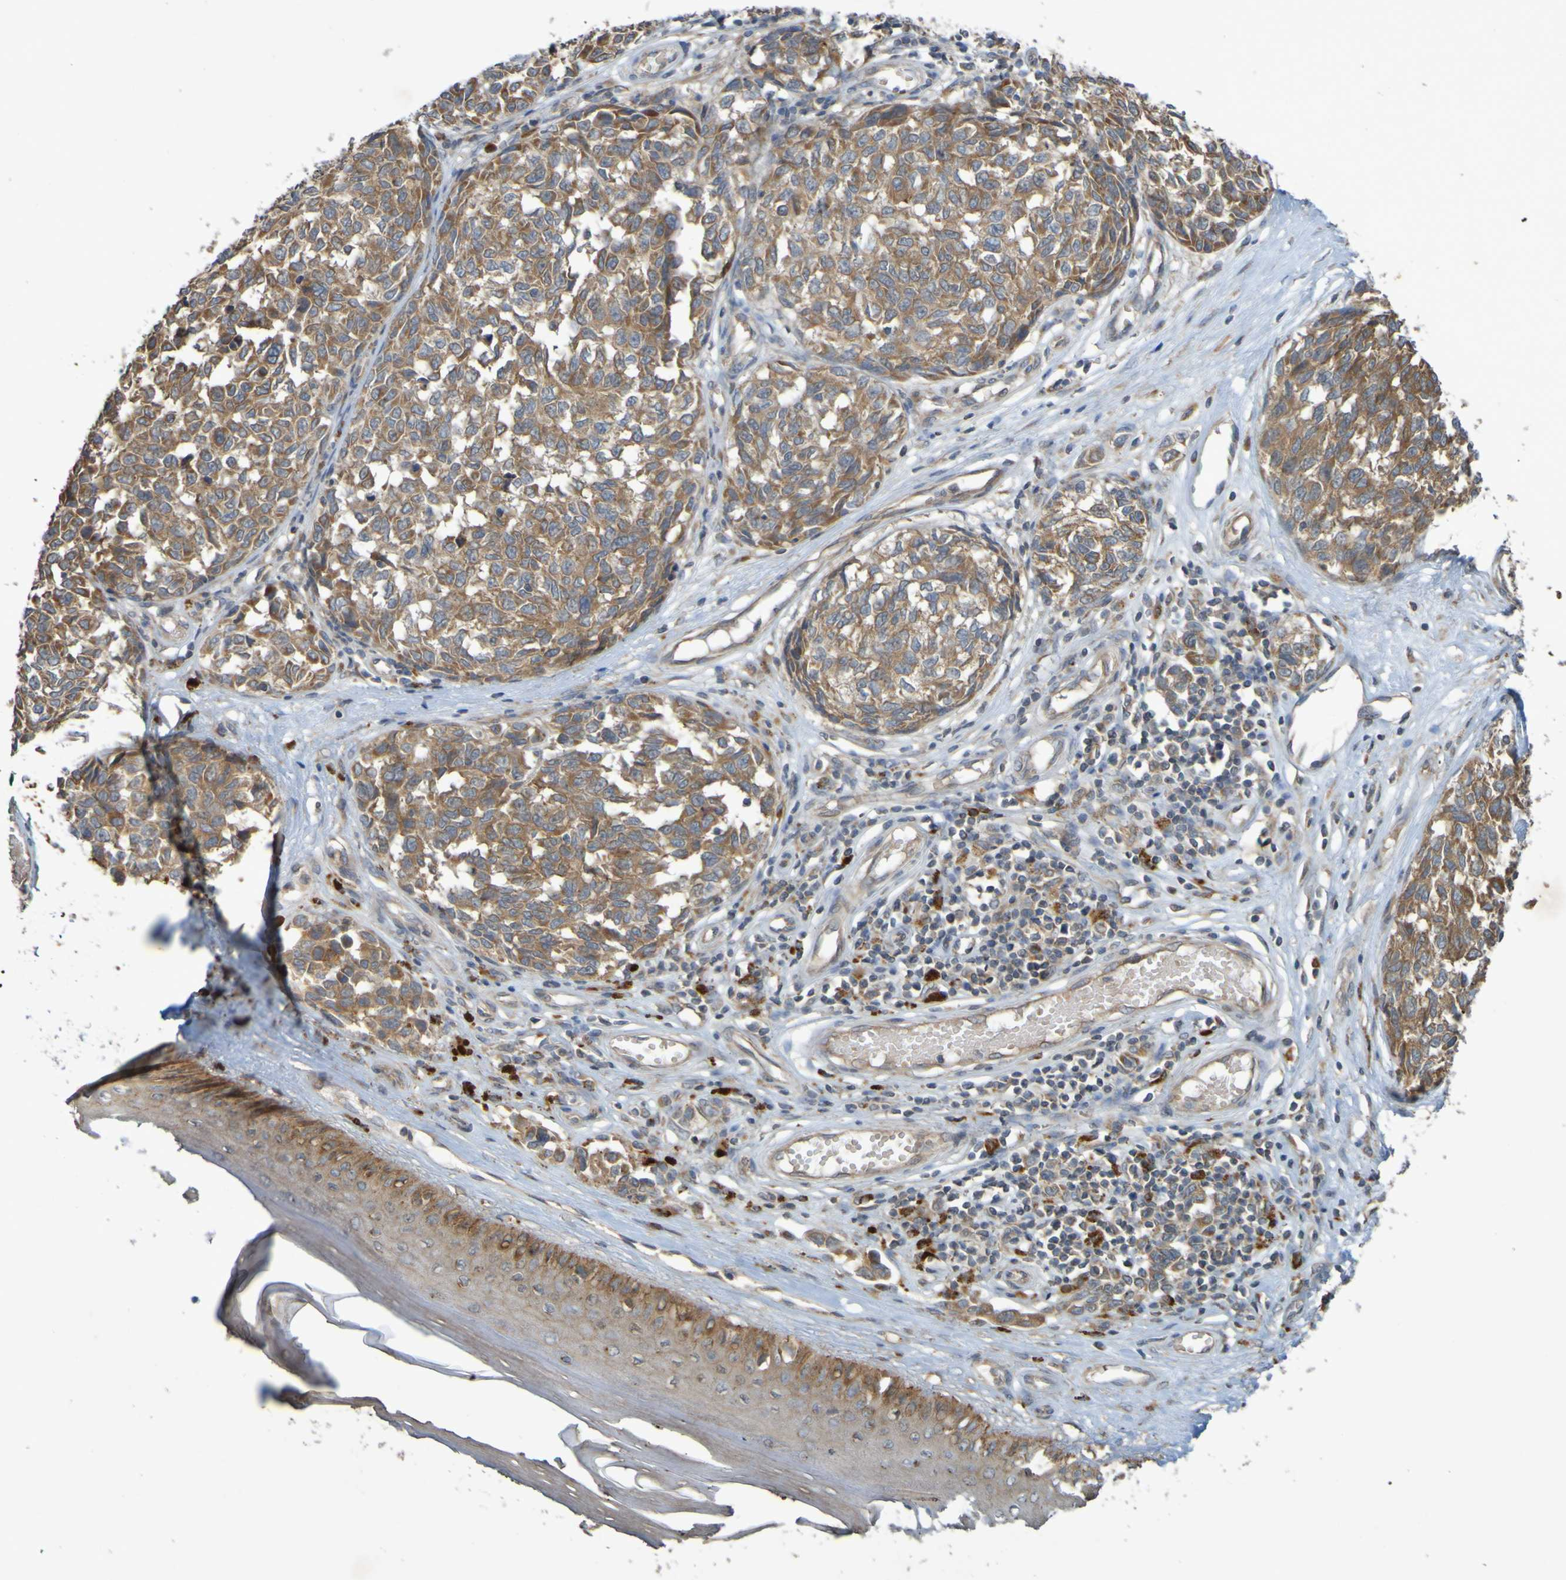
{"staining": {"intensity": "moderate", "quantity": ">75%", "location": "cytoplasmic/membranous"}, "tissue": "melanoma", "cell_type": "Tumor cells", "image_type": "cancer", "snomed": [{"axis": "morphology", "description": "Malignant melanoma, NOS"}, {"axis": "topography", "description": "Skin"}], "caption": "Immunohistochemistry (DAB (3,3'-diaminobenzidine)) staining of human malignant melanoma exhibits moderate cytoplasmic/membranous protein expression in approximately >75% of tumor cells.", "gene": "B3GAT2", "patient": {"sex": "female", "age": 64}}